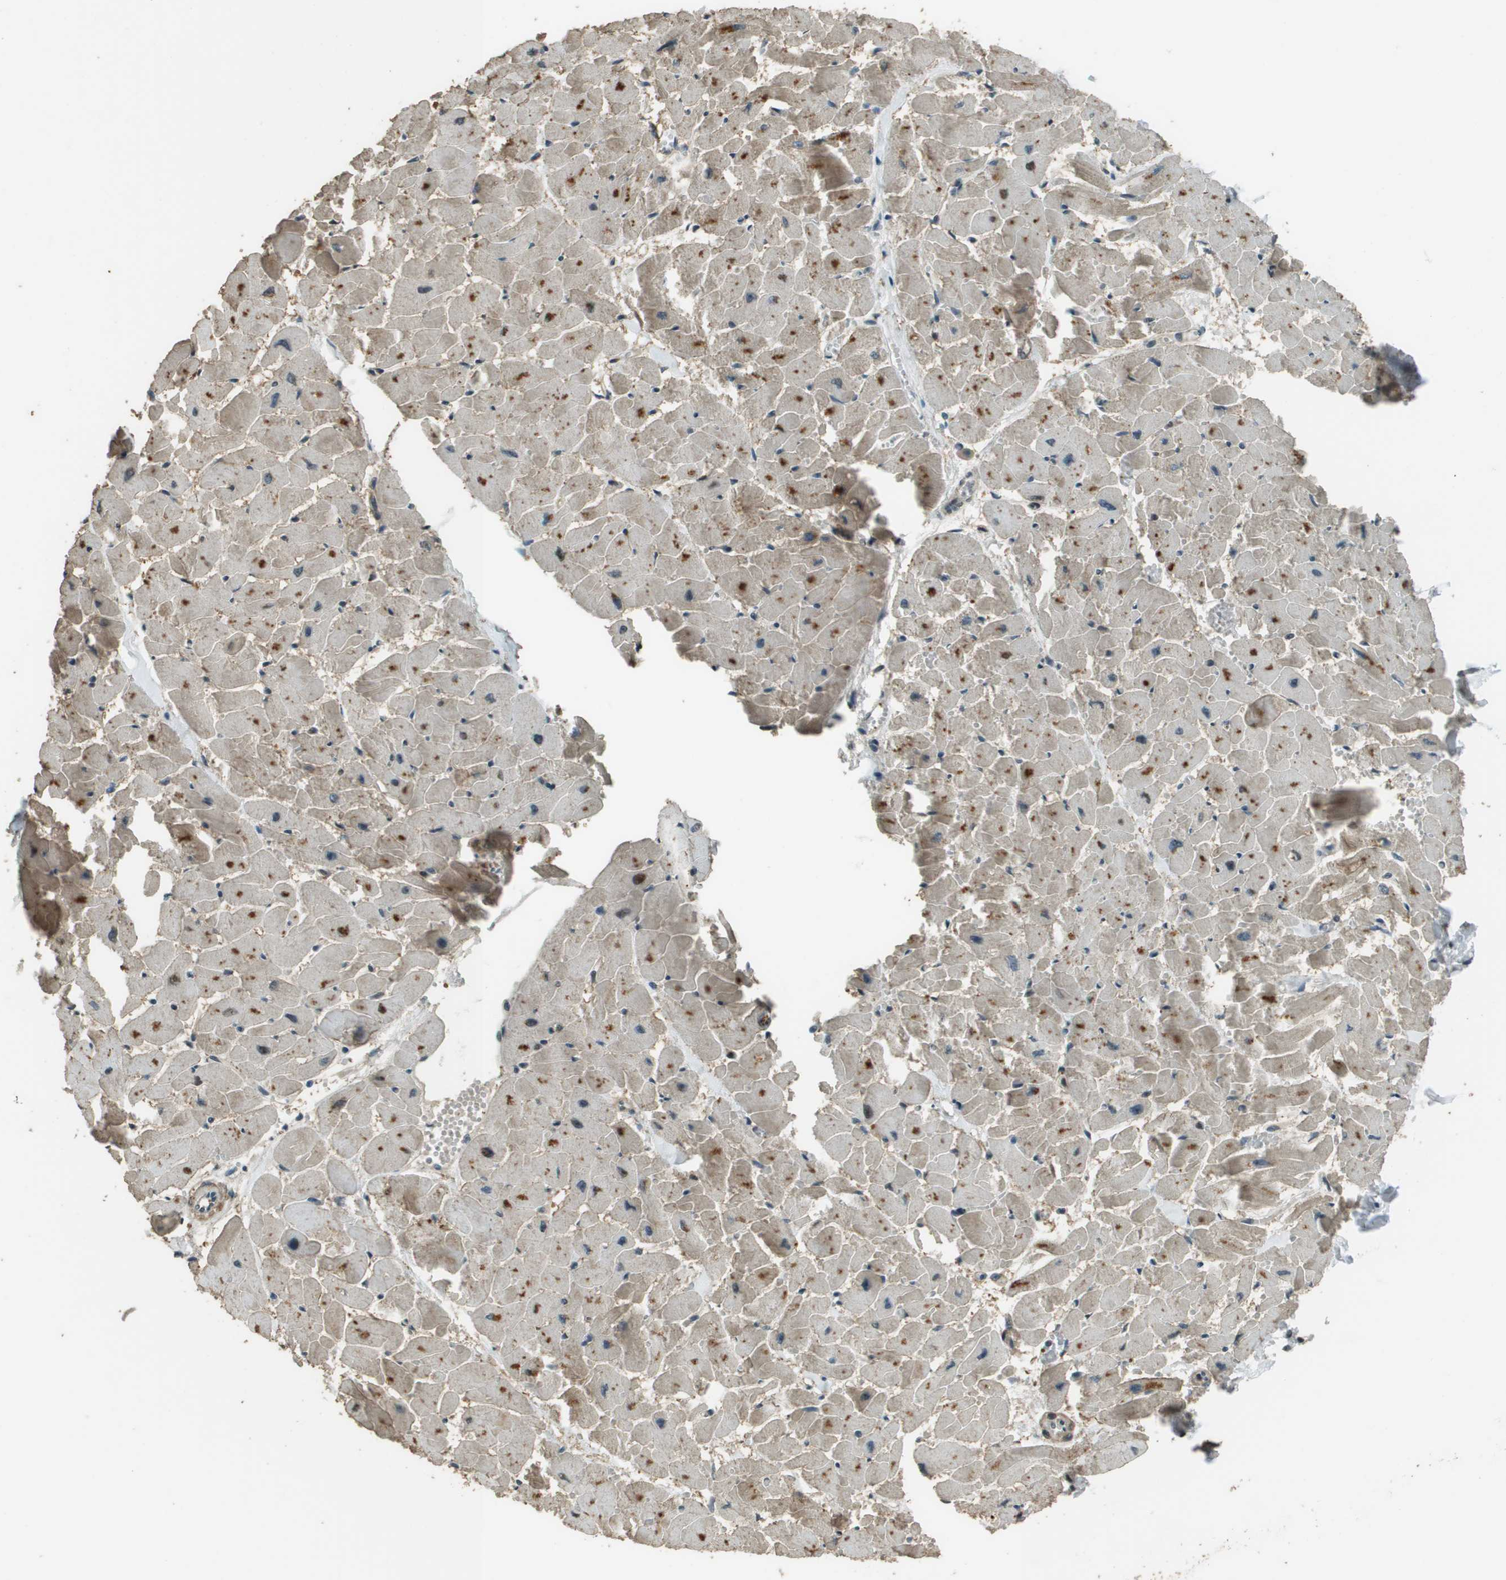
{"staining": {"intensity": "moderate", "quantity": ">75%", "location": "cytoplasmic/membranous"}, "tissue": "heart muscle", "cell_type": "Cardiomyocytes", "image_type": "normal", "snomed": [{"axis": "morphology", "description": "Normal tissue, NOS"}, {"axis": "topography", "description": "Heart"}], "caption": "This photomicrograph reveals normal heart muscle stained with immunohistochemistry to label a protein in brown. The cytoplasmic/membranous of cardiomyocytes show moderate positivity for the protein. Nuclei are counter-stained blue.", "gene": "SDC3", "patient": {"sex": "female", "age": 19}}